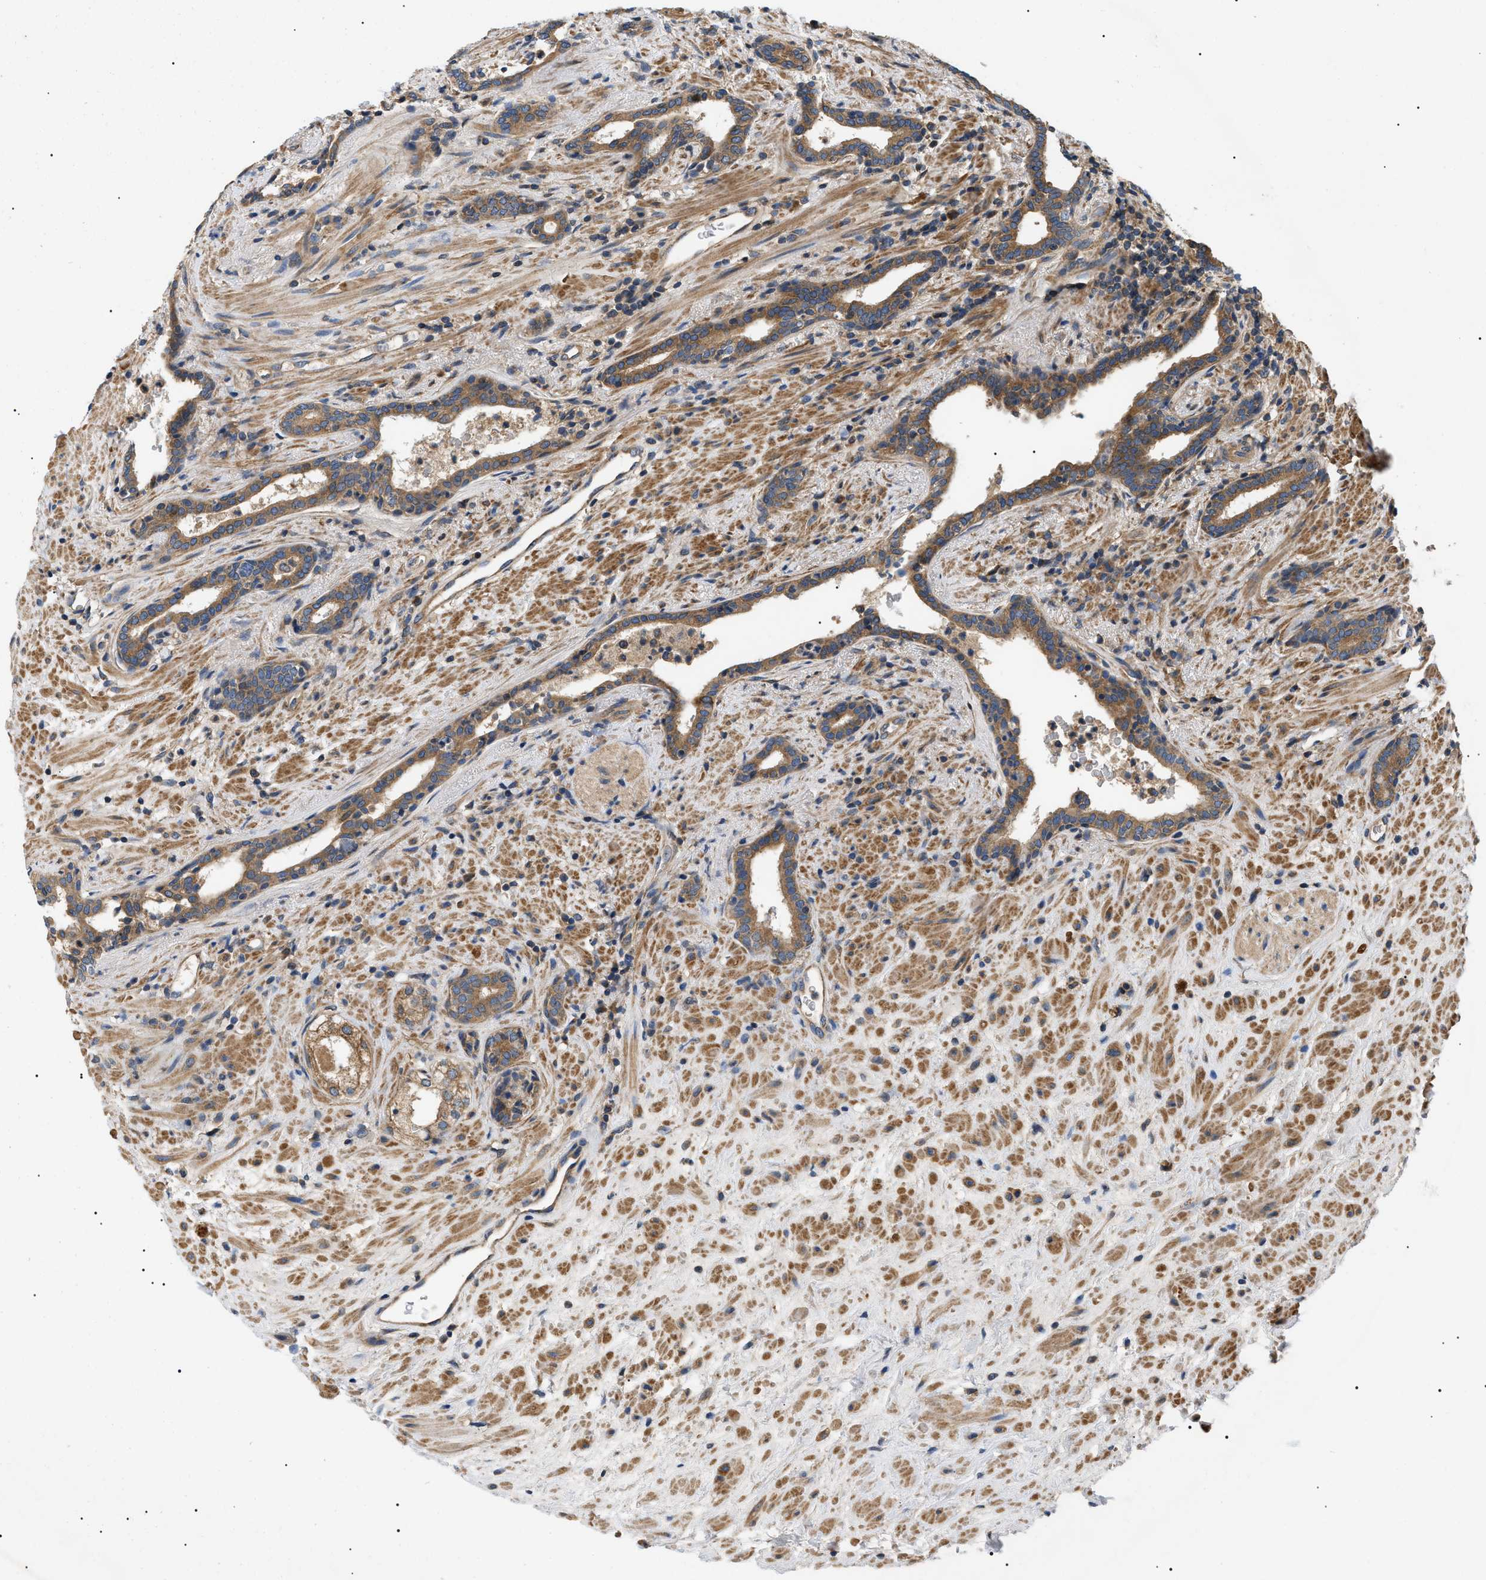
{"staining": {"intensity": "moderate", "quantity": ">75%", "location": "cytoplasmic/membranous"}, "tissue": "prostate cancer", "cell_type": "Tumor cells", "image_type": "cancer", "snomed": [{"axis": "morphology", "description": "Adenocarcinoma, High grade"}, {"axis": "topography", "description": "Prostate"}], "caption": "A micrograph of prostate cancer stained for a protein demonstrates moderate cytoplasmic/membranous brown staining in tumor cells.", "gene": "PPM1B", "patient": {"sex": "male", "age": 71}}